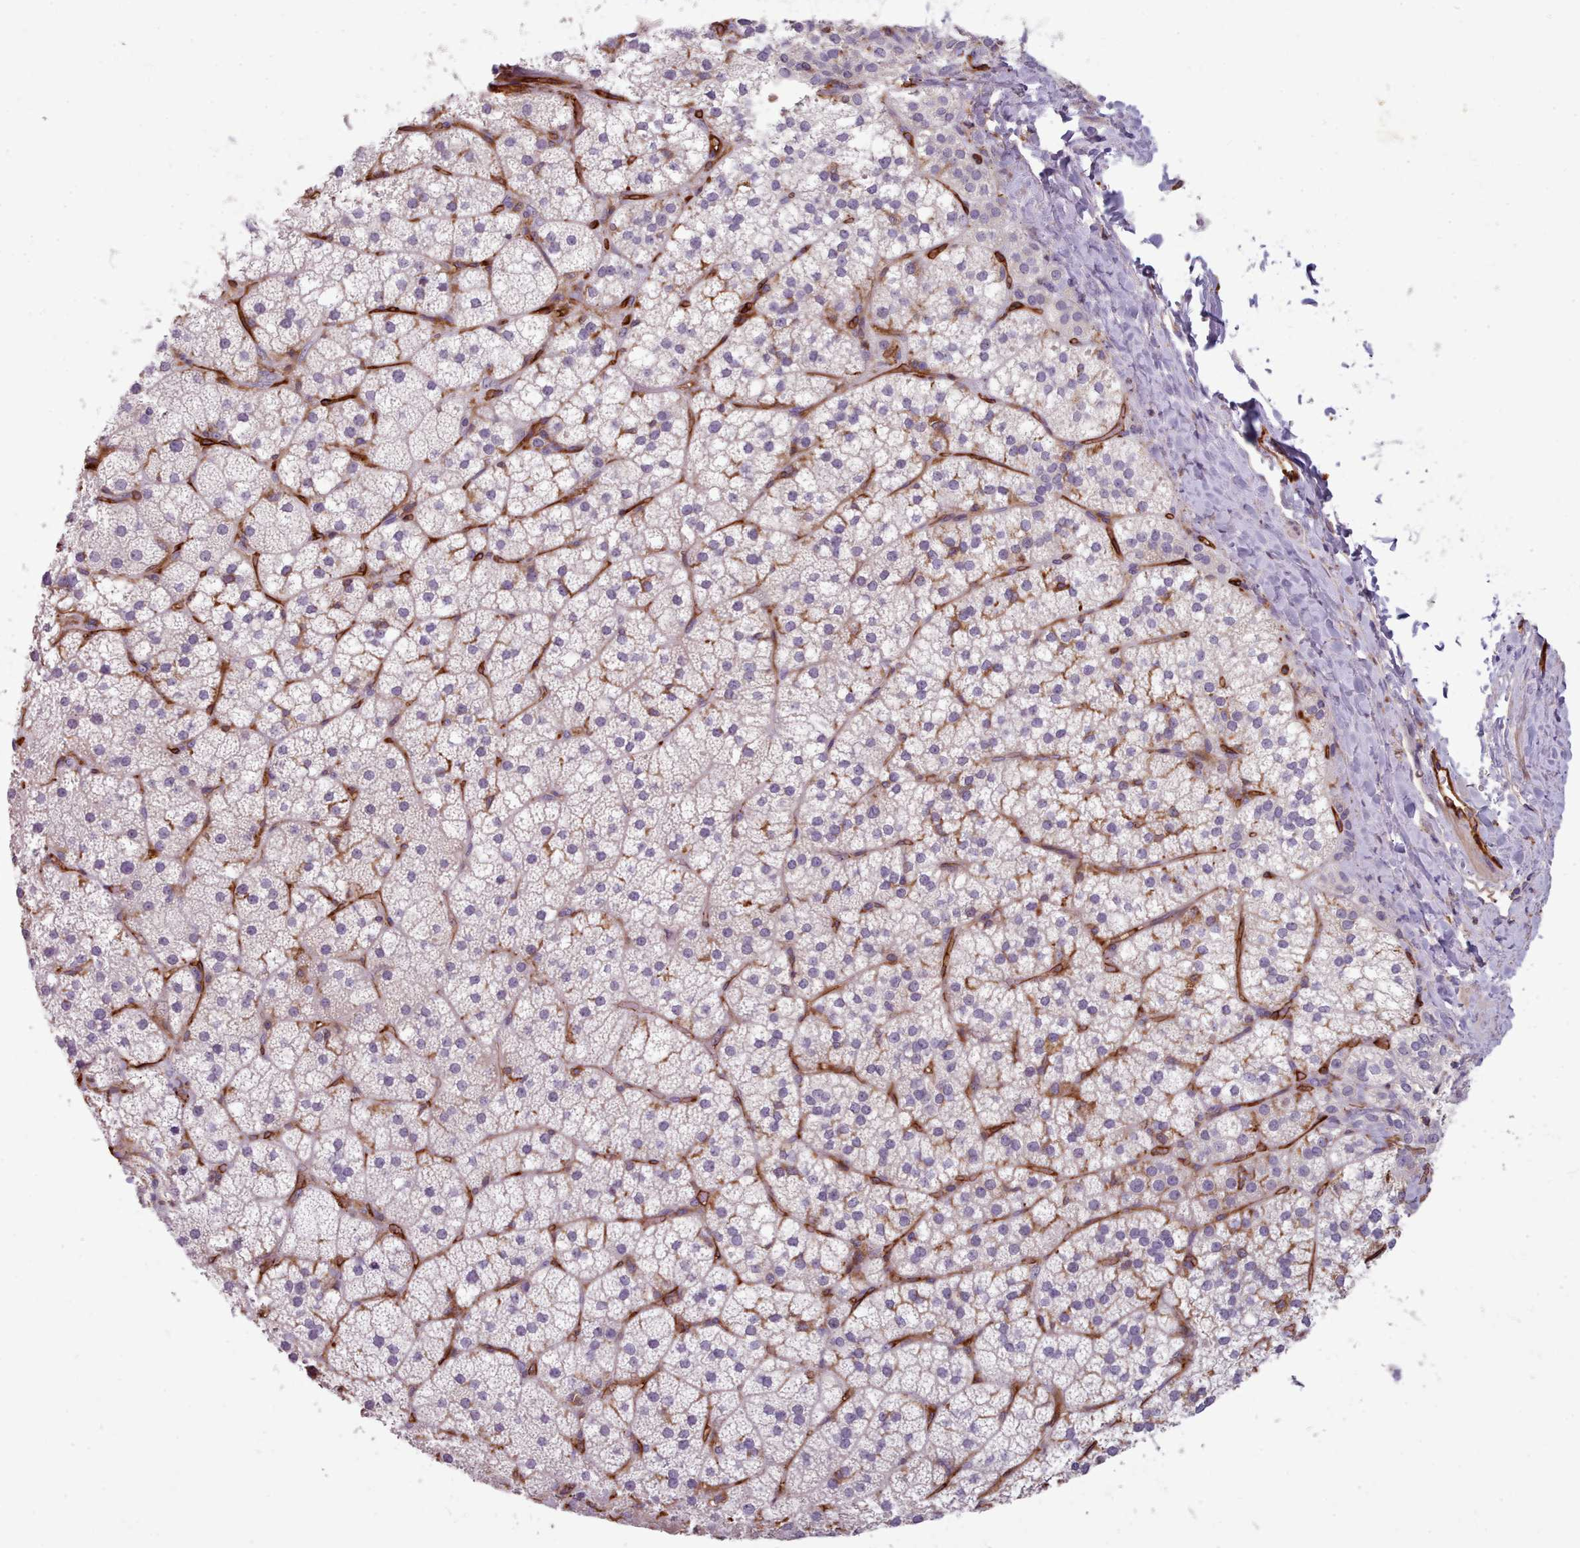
{"staining": {"intensity": "strong", "quantity": "<25%", "location": "cytoplasmic/membranous"}, "tissue": "adrenal gland", "cell_type": "Glandular cells", "image_type": "normal", "snomed": [{"axis": "morphology", "description": "Normal tissue, NOS"}, {"axis": "topography", "description": "Adrenal gland"}], "caption": "IHC of benign human adrenal gland demonstrates medium levels of strong cytoplasmic/membranous positivity in about <25% of glandular cells.", "gene": "CD300LF", "patient": {"sex": "male", "age": 53}}